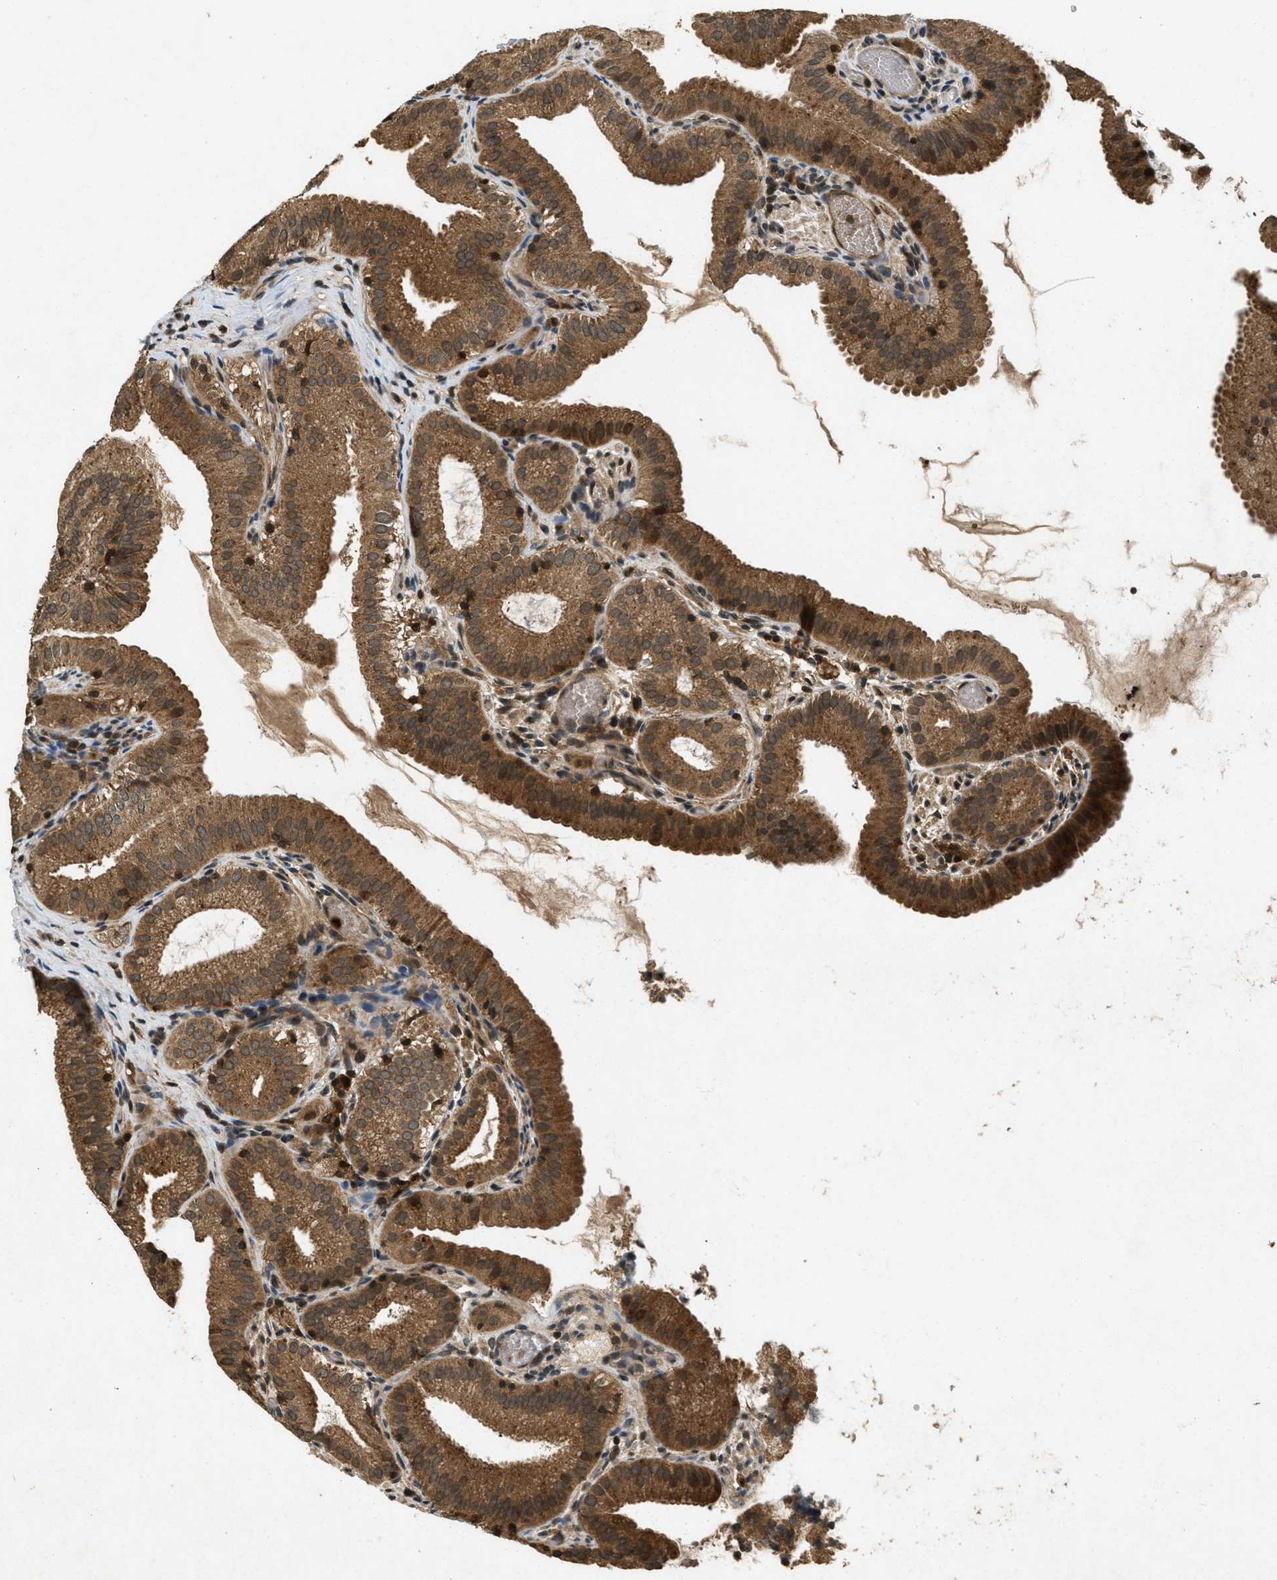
{"staining": {"intensity": "strong", "quantity": ">75%", "location": "cytoplasmic/membranous"}, "tissue": "gallbladder", "cell_type": "Glandular cells", "image_type": "normal", "snomed": [{"axis": "morphology", "description": "Normal tissue, NOS"}, {"axis": "topography", "description": "Gallbladder"}], "caption": "Normal gallbladder was stained to show a protein in brown. There is high levels of strong cytoplasmic/membranous expression in about >75% of glandular cells.", "gene": "ATG7", "patient": {"sex": "male", "age": 54}}